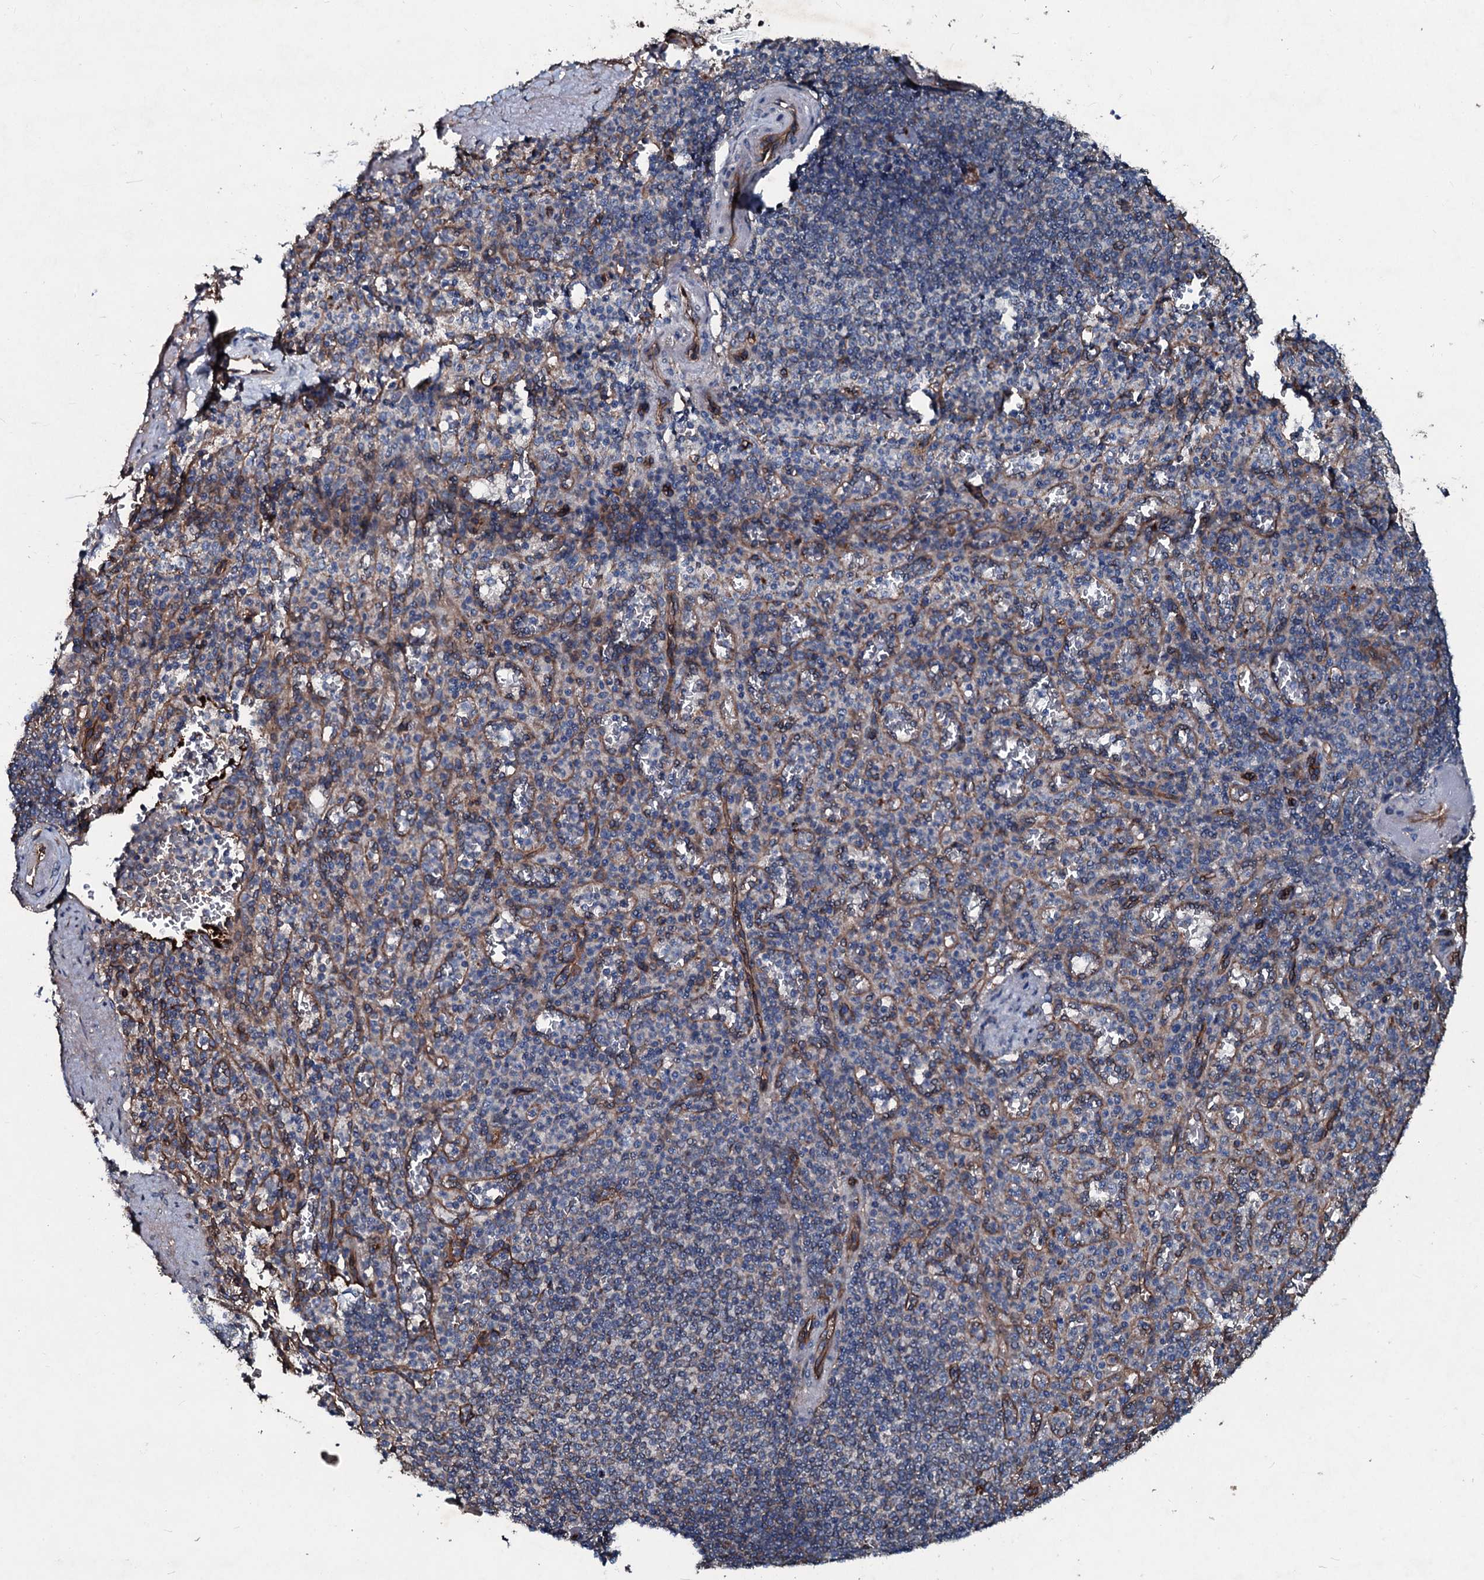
{"staining": {"intensity": "weak", "quantity": "<25%", "location": "cytoplasmic/membranous"}, "tissue": "spleen", "cell_type": "Cells in red pulp", "image_type": "normal", "snomed": [{"axis": "morphology", "description": "Normal tissue, NOS"}, {"axis": "topography", "description": "Spleen"}], "caption": "There is no significant positivity in cells in red pulp of spleen. (Stains: DAB (3,3'-diaminobenzidine) immunohistochemistry (IHC) with hematoxylin counter stain, Microscopy: brightfield microscopy at high magnification).", "gene": "DMAC2", "patient": {"sex": "female", "age": 74}}